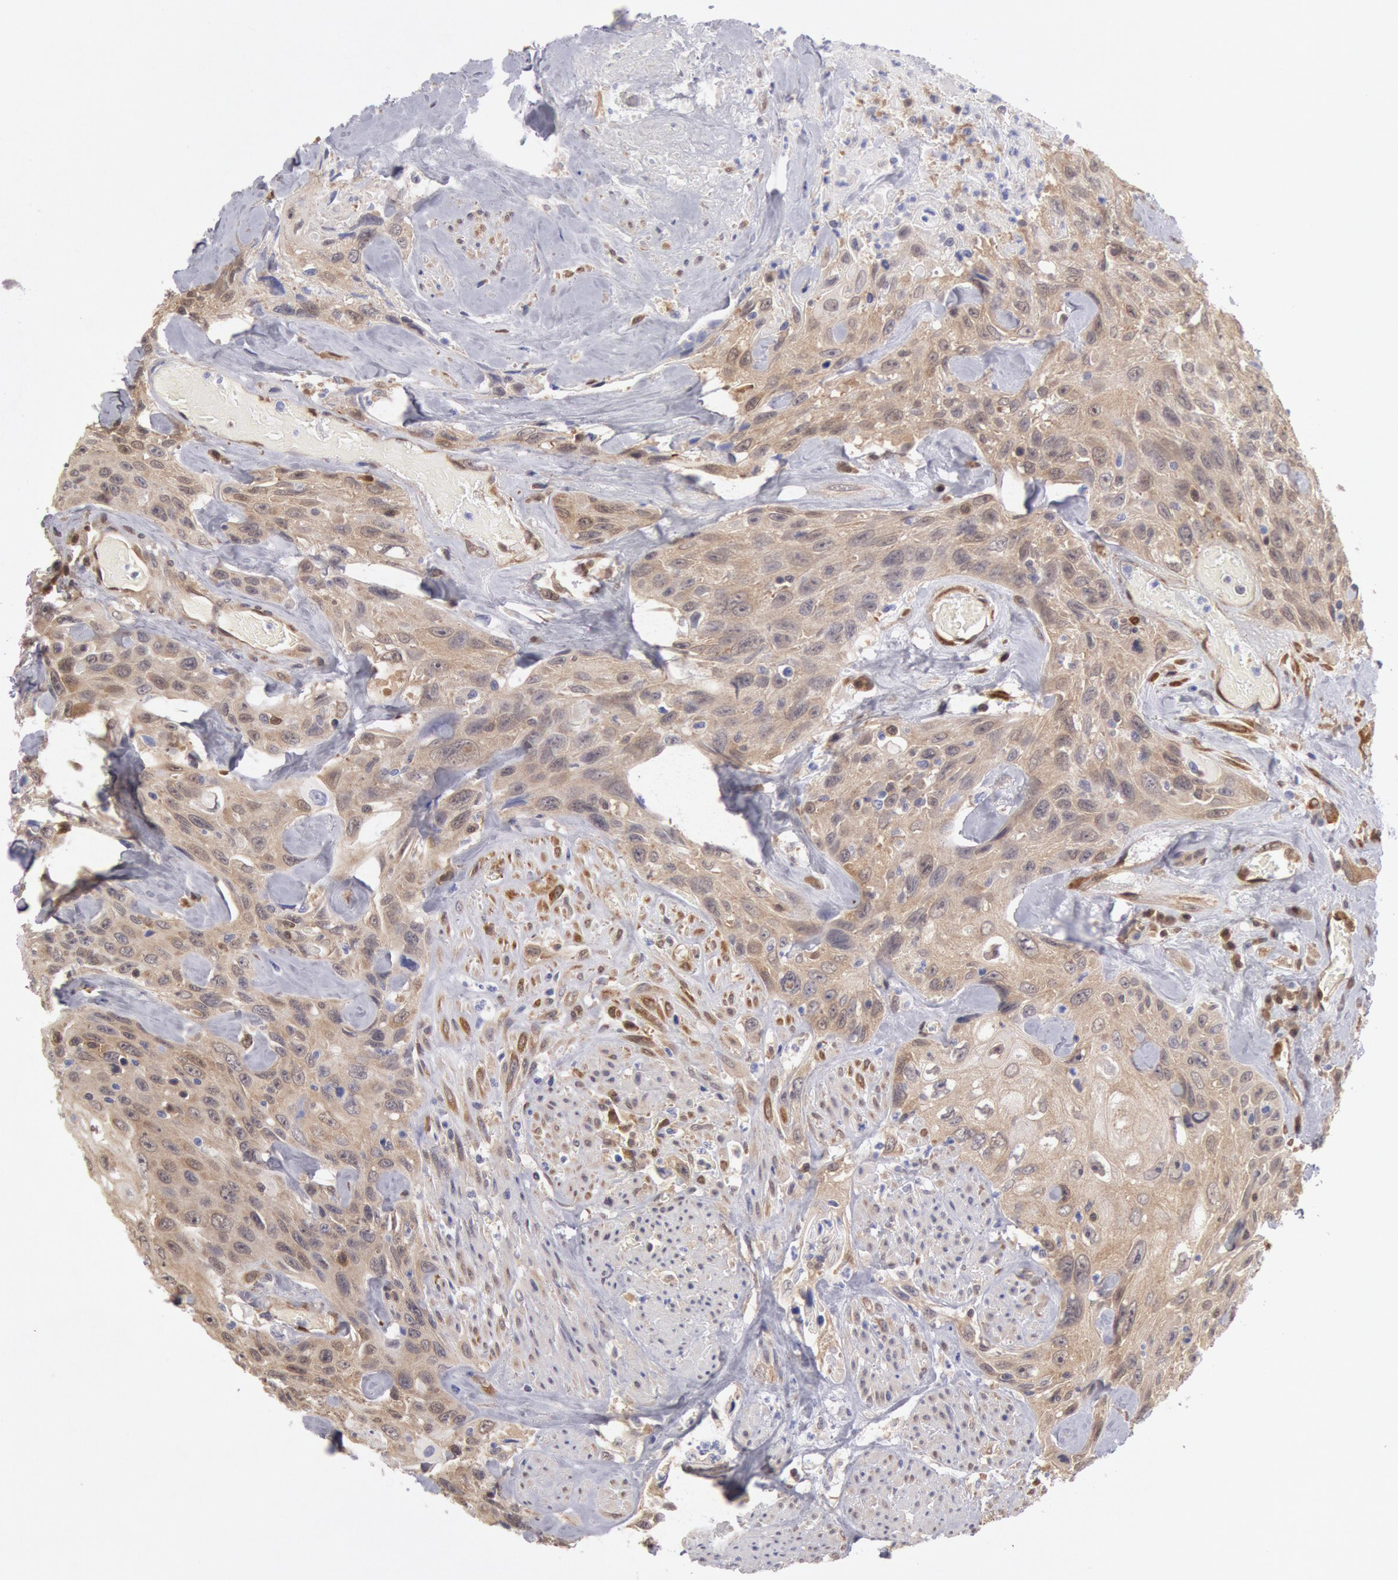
{"staining": {"intensity": "moderate", "quantity": ">75%", "location": "cytoplasmic/membranous"}, "tissue": "urothelial cancer", "cell_type": "Tumor cells", "image_type": "cancer", "snomed": [{"axis": "morphology", "description": "Urothelial carcinoma, High grade"}, {"axis": "topography", "description": "Urinary bladder"}], "caption": "A histopathology image of human urothelial cancer stained for a protein demonstrates moderate cytoplasmic/membranous brown staining in tumor cells. Nuclei are stained in blue.", "gene": "CCDC50", "patient": {"sex": "female", "age": 84}}